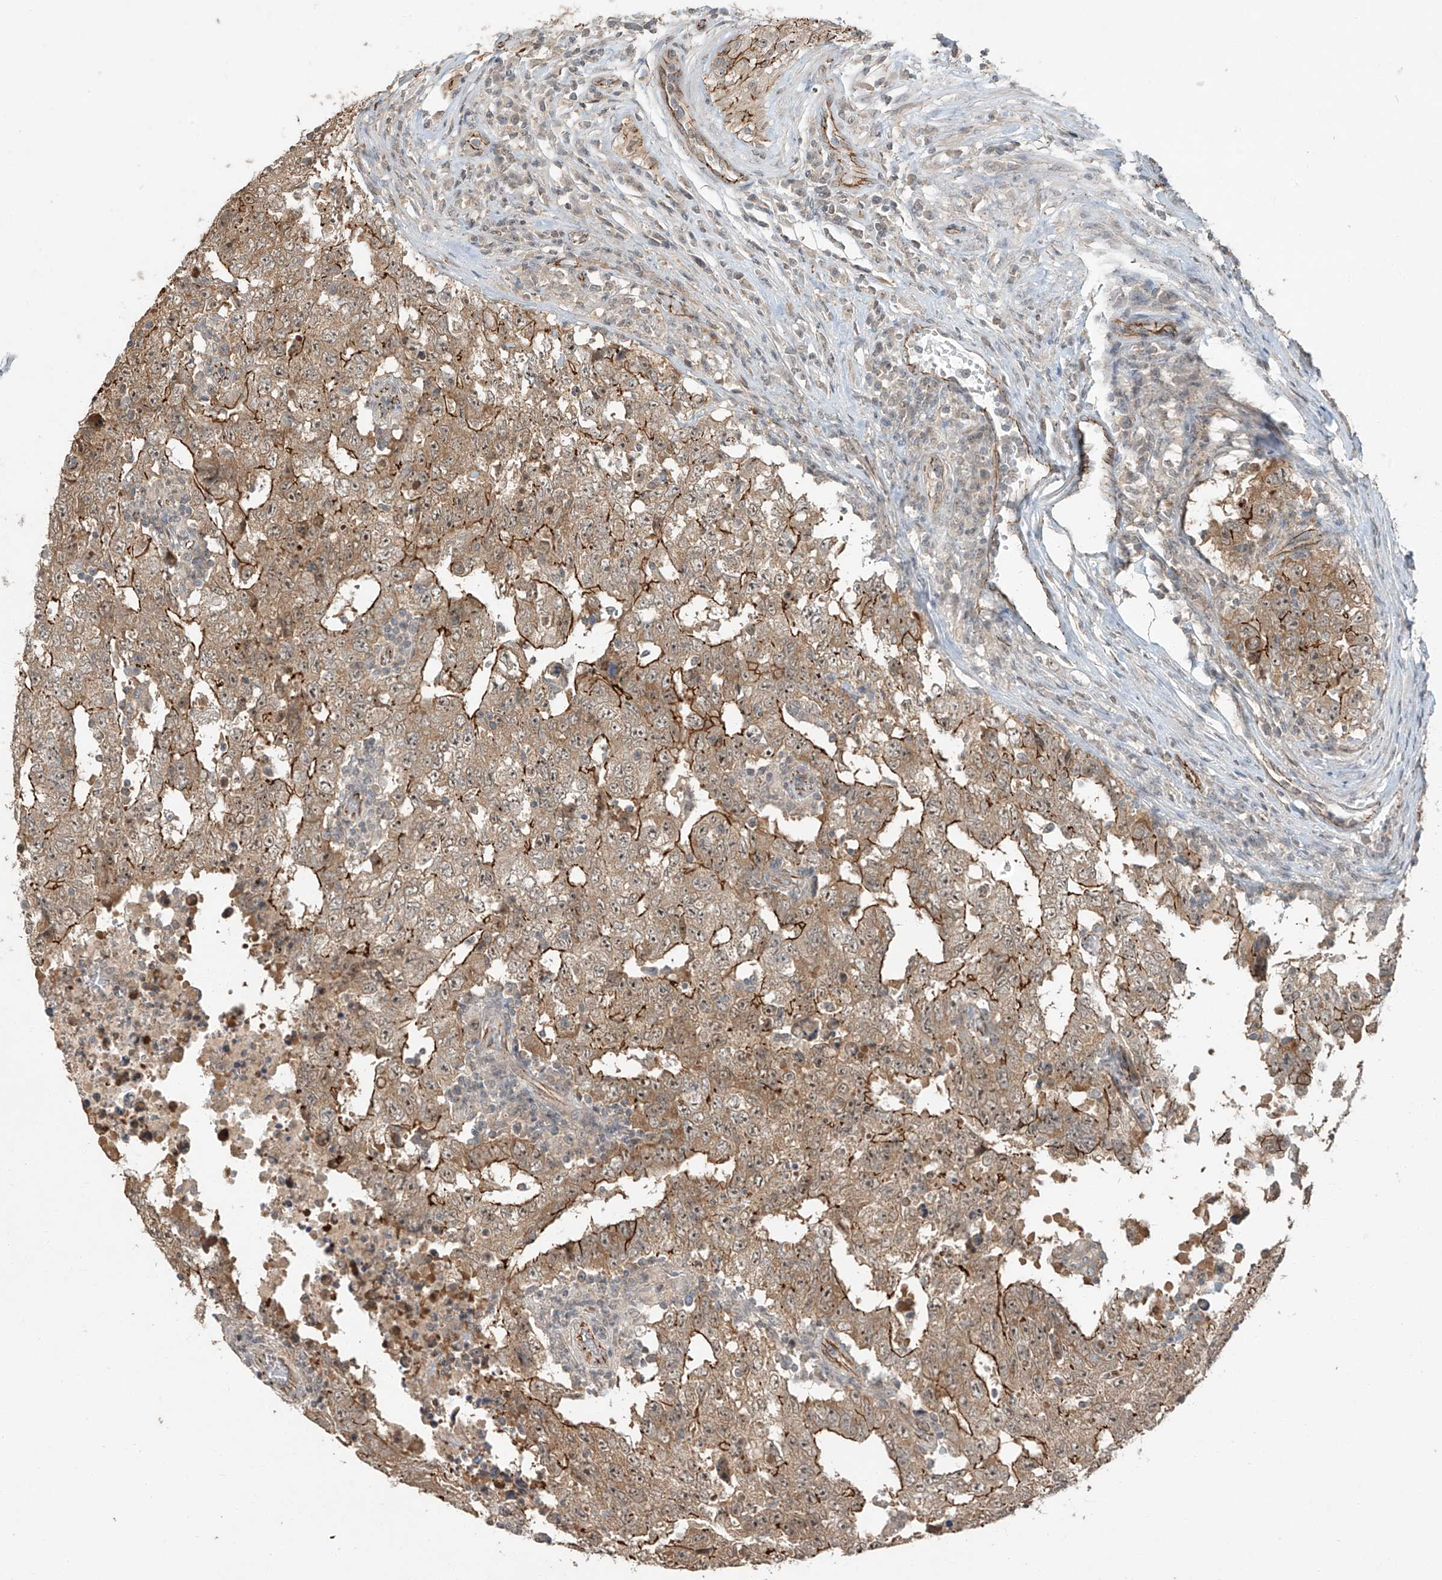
{"staining": {"intensity": "moderate", "quantity": ">75%", "location": "cytoplasmic/membranous"}, "tissue": "testis cancer", "cell_type": "Tumor cells", "image_type": "cancer", "snomed": [{"axis": "morphology", "description": "Carcinoma, Embryonal, NOS"}, {"axis": "topography", "description": "Testis"}], "caption": "A histopathology image of human embryonal carcinoma (testis) stained for a protein reveals moderate cytoplasmic/membranous brown staining in tumor cells. Using DAB (brown) and hematoxylin (blue) stains, captured at high magnification using brightfield microscopy.", "gene": "ZNF16", "patient": {"sex": "male", "age": 26}}